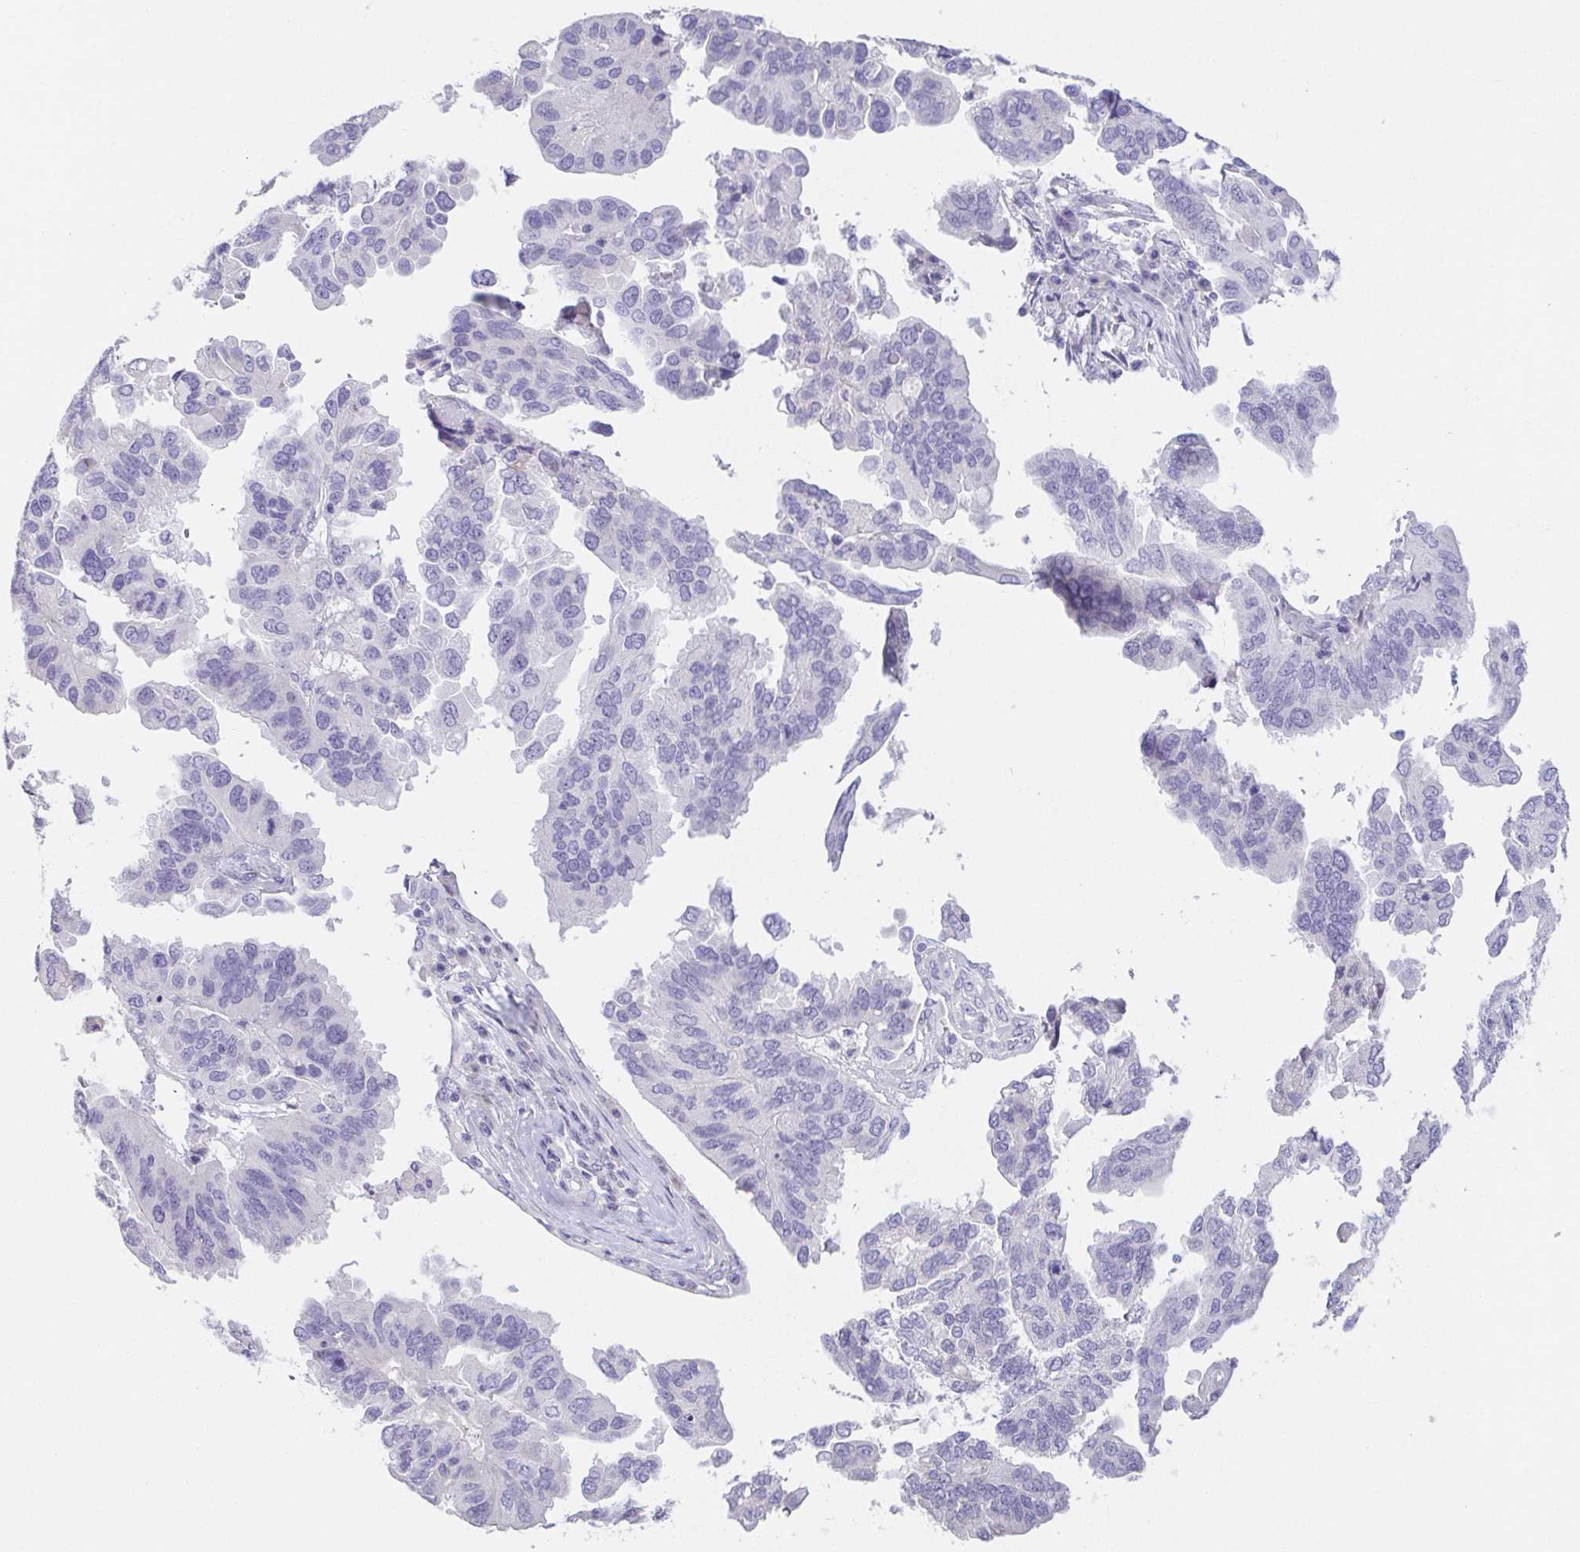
{"staining": {"intensity": "negative", "quantity": "none", "location": "none"}, "tissue": "ovarian cancer", "cell_type": "Tumor cells", "image_type": "cancer", "snomed": [{"axis": "morphology", "description": "Cystadenocarcinoma, serous, NOS"}, {"axis": "topography", "description": "Ovary"}], "caption": "Protein analysis of ovarian cancer demonstrates no significant expression in tumor cells.", "gene": "HDGFL1", "patient": {"sex": "female", "age": 79}}